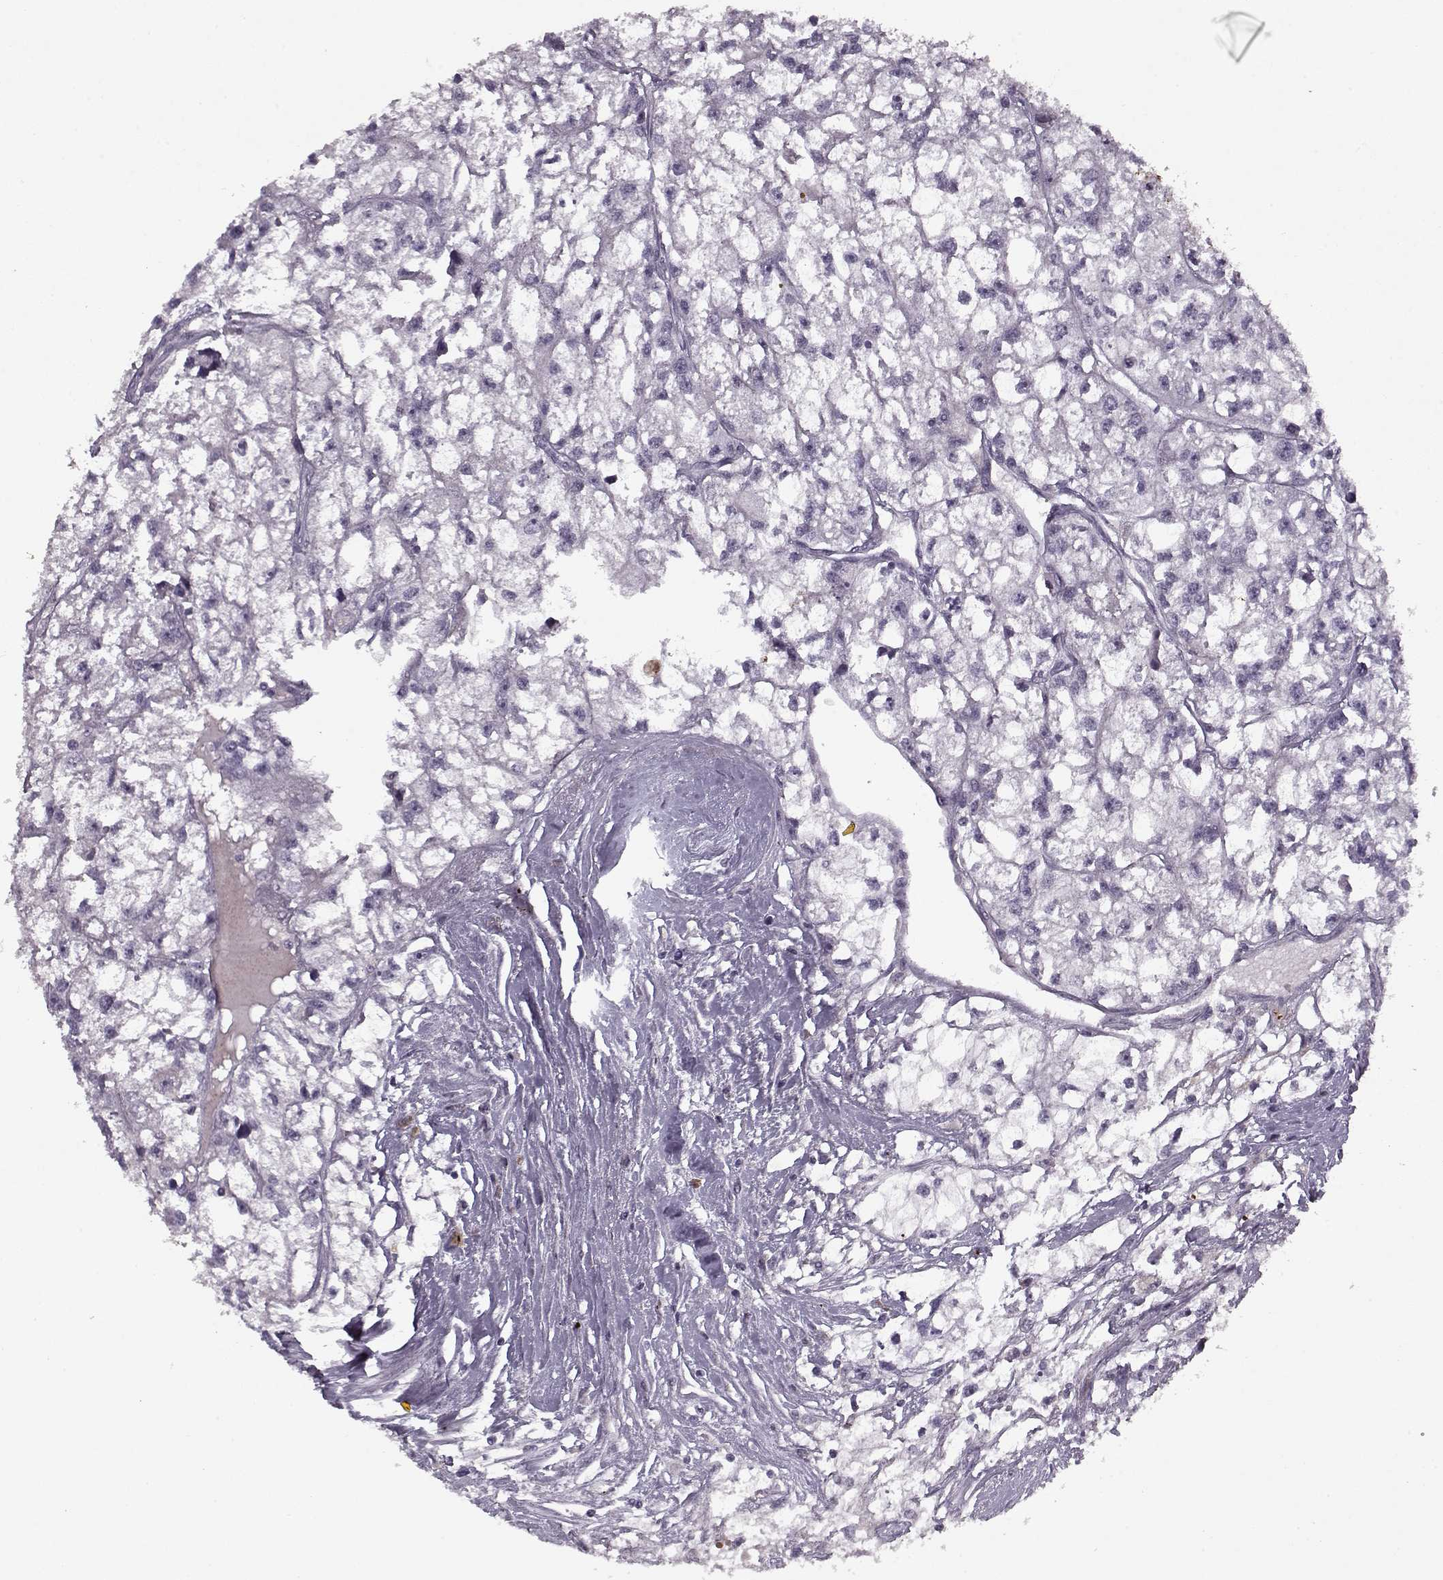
{"staining": {"intensity": "negative", "quantity": "none", "location": "none"}, "tissue": "renal cancer", "cell_type": "Tumor cells", "image_type": "cancer", "snomed": [{"axis": "morphology", "description": "Adenocarcinoma, NOS"}, {"axis": "topography", "description": "Kidney"}], "caption": "Immunohistochemistry (IHC) photomicrograph of human renal adenocarcinoma stained for a protein (brown), which demonstrates no expression in tumor cells.", "gene": "KRT9", "patient": {"sex": "male", "age": 56}}